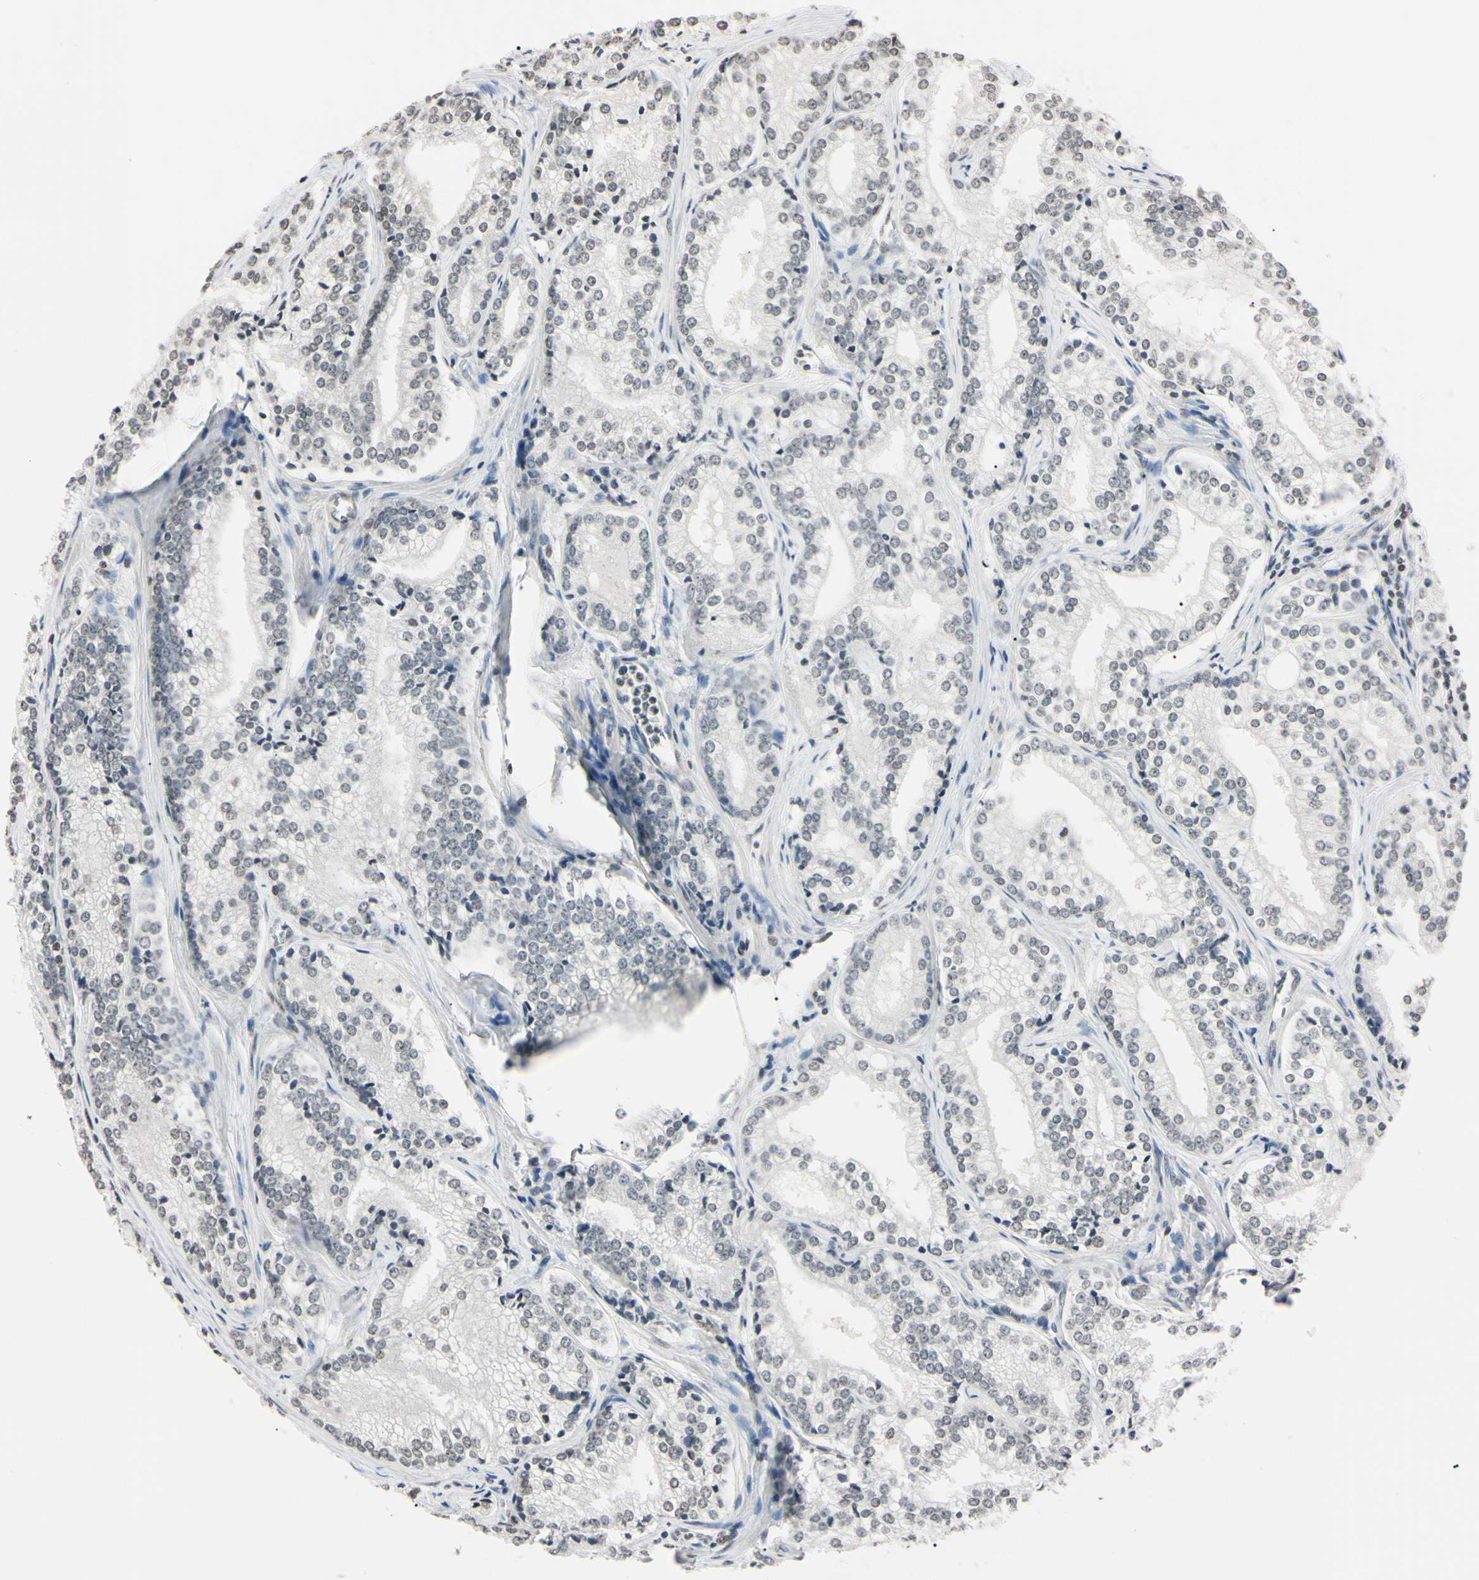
{"staining": {"intensity": "weak", "quantity": "<25%", "location": "nuclear"}, "tissue": "prostate cancer", "cell_type": "Tumor cells", "image_type": "cancer", "snomed": [{"axis": "morphology", "description": "Adenocarcinoma, Low grade"}, {"axis": "topography", "description": "Prostate"}], "caption": "This histopathology image is of low-grade adenocarcinoma (prostate) stained with immunohistochemistry (IHC) to label a protein in brown with the nuclei are counter-stained blue. There is no expression in tumor cells.", "gene": "CDC45", "patient": {"sex": "male", "age": 60}}